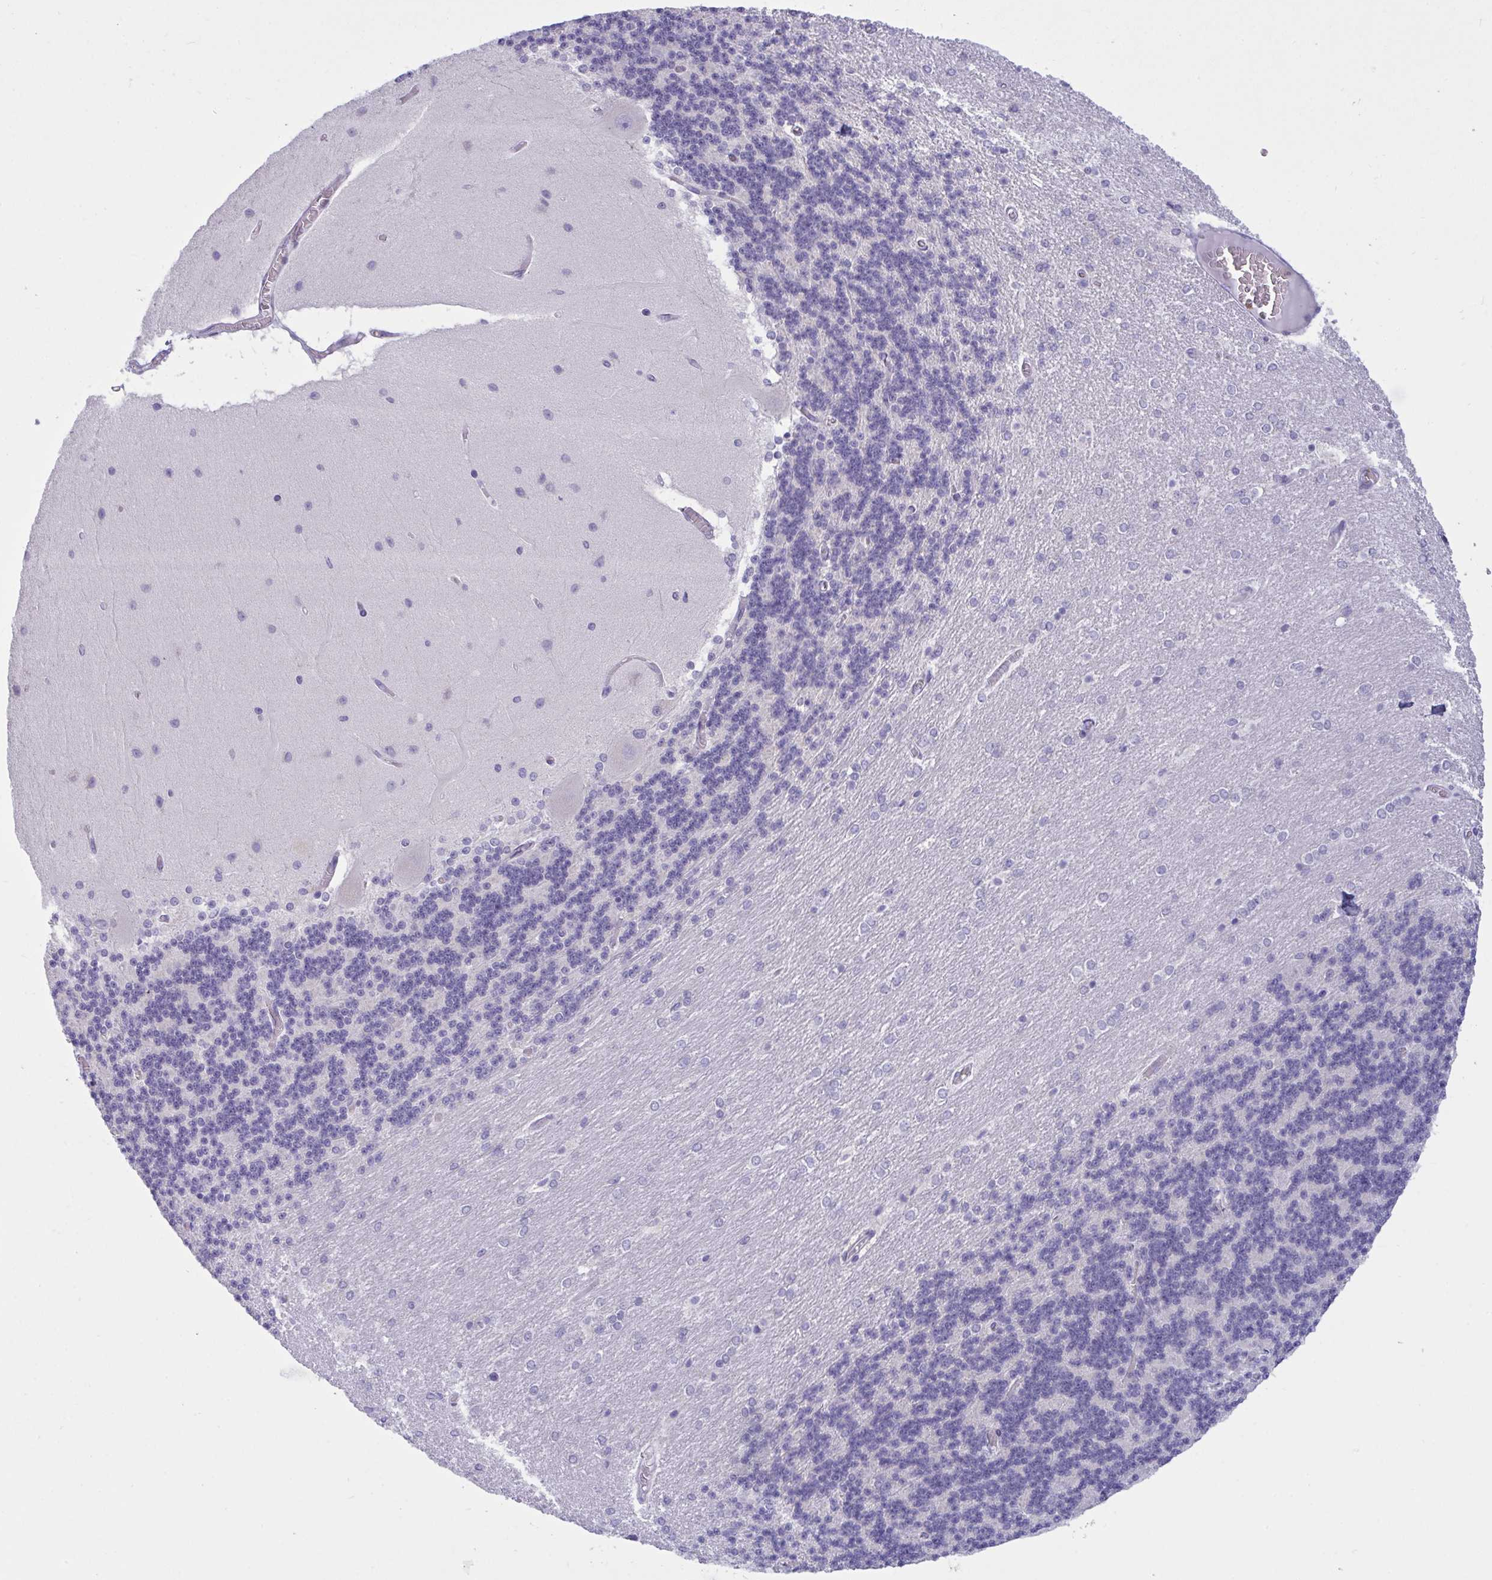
{"staining": {"intensity": "negative", "quantity": "none", "location": "none"}, "tissue": "cerebellum", "cell_type": "Cells in granular layer", "image_type": "normal", "snomed": [{"axis": "morphology", "description": "Normal tissue, NOS"}, {"axis": "topography", "description": "Cerebellum"}], "caption": "High magnification brightfield microscopy of unremarkable cerebellum stained with DAB (3,3'-diaminobenzidine) (brown) and counterstained with hematoxylin (blue): cells in granular layer show no significant positivity.", "gene": "OXLD1", "patient": {"sex": "female", "age": 54}}